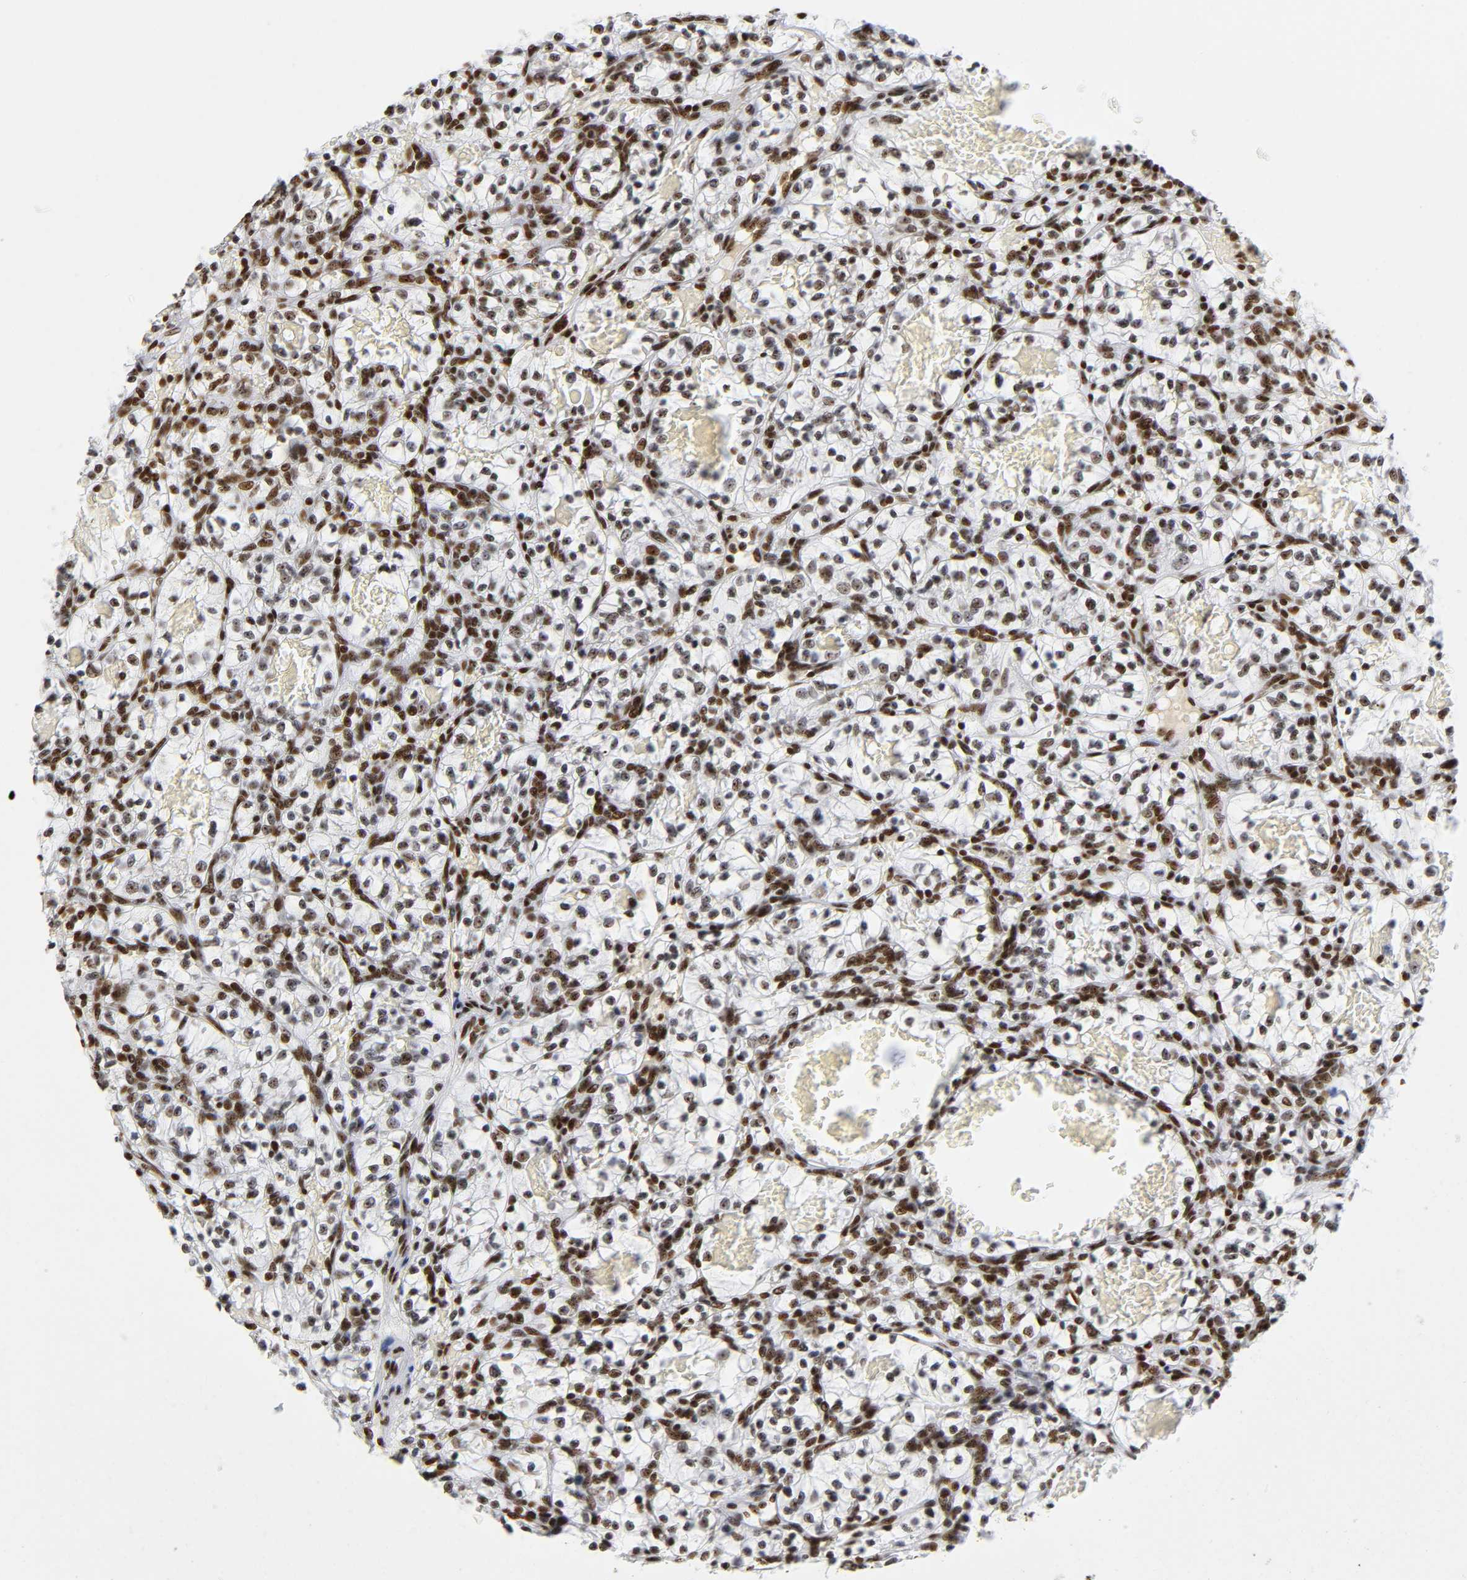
{"staining": {"intensity": "strong", "quantity": ">75%", "location": "nuclear"}, "tissue": "renal cancer", "cell_type": "Tumor cells", "image_type": "cancer", "snomed": [{"axis": "morphology", "description": "Adenocarcinoma, NOS"}, {"axis": "topography", "description": "Kidney"}], "caption": "Protein expression by IHC exhibits strong nuclear expression in about >75% of tumor cells in renal cancer.", "gene": "UBTF", "patient": {"sex": "female", "age": 57}}